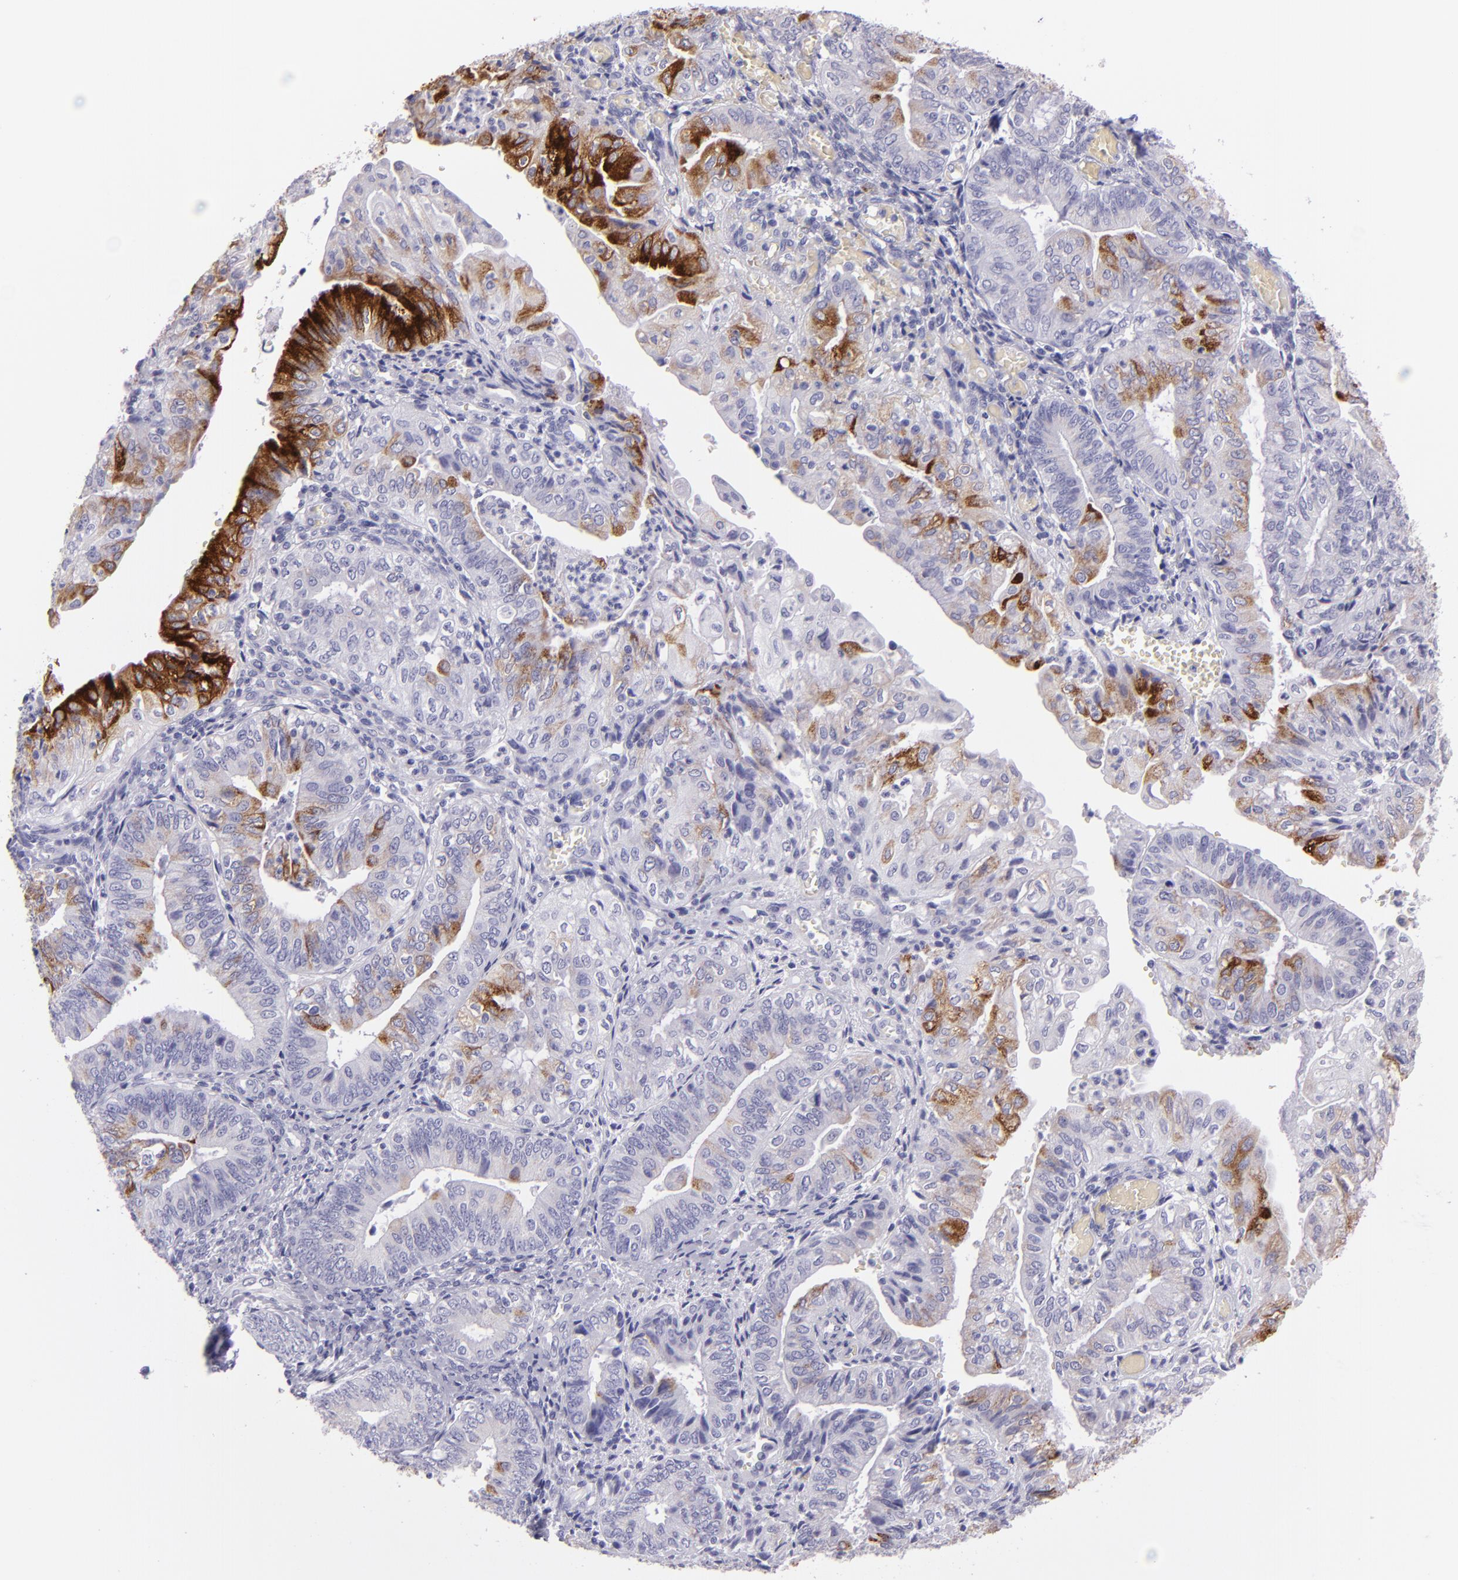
{"staining": {"intensity": "strong", "quantity": "<25%", "location": "cytoplasmic/membranous"}, "tissue": "endometrial cancer", "cell_type": "Tumor cells", "image_type": "cancer", "snomed": [{"axis": "morphology", "description": "Adenocarcinoma, NOS"}, {"axis": "topography", "description": "Endometrium"}], "caption": "An immunohistochemistry image of neoplastic tissue is shown. Protein staining in brown highlights strong cytoplasmic/membranous positivity in endometrial adenocarcinoma within tumor cells.", "gene": "MUC5AC", "patient": {"sex": "female", "age": 55}}